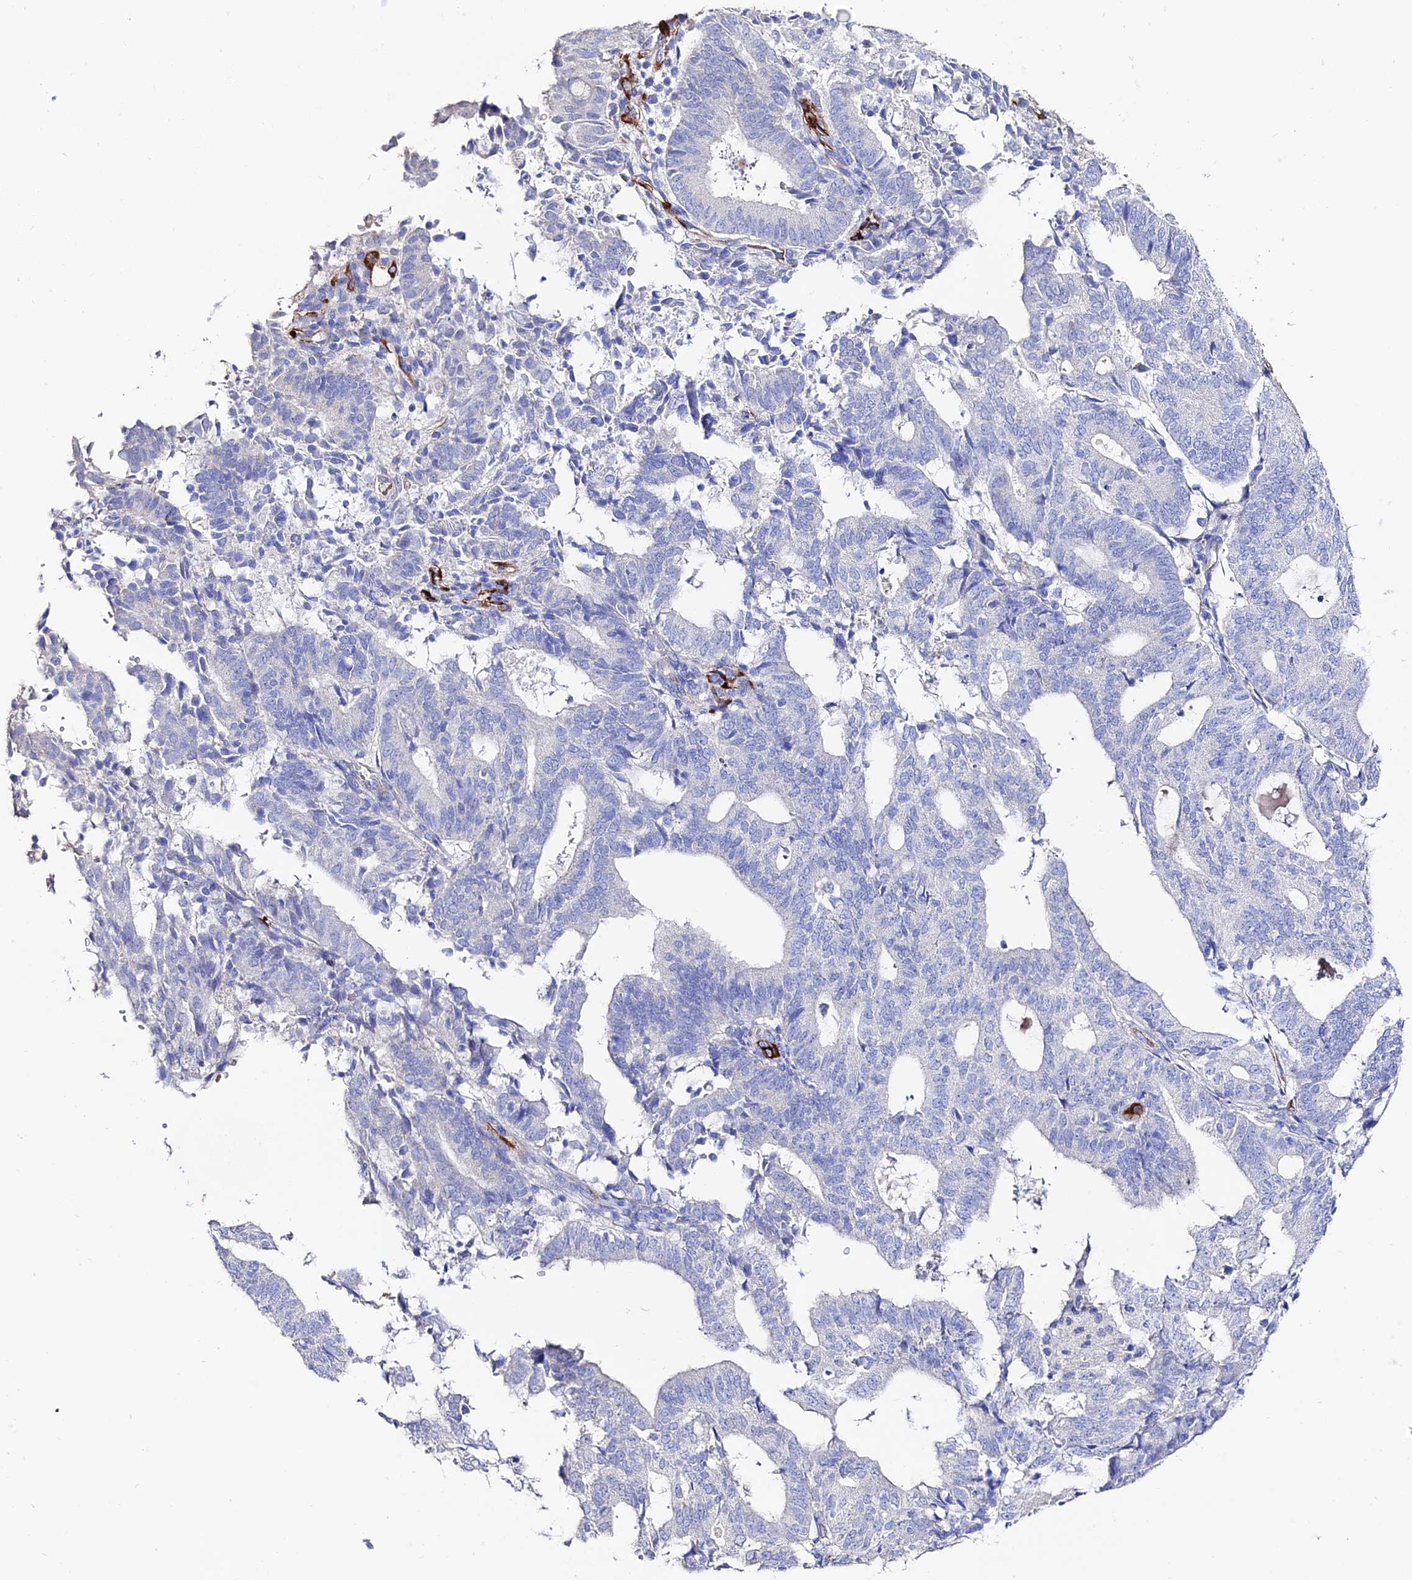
{"staining": {"intensity": "negative", "quantity": "none", "location": "none"}, "tissue": "endometrial cancer", "cell_type": "Tumor cells", "image_type": "cancer", "snomed": [{"axis": "morphology", "description": "Adenocarcinoma, NOS"}, {"axis": "topography", "description": "Endometrium"}], "caption": "Photomicrograph shows no protein staining in tumor cells of endometrial cancer (adenocarcinoma) tissue. (Brightfield microscopy of DAB immunohistochemistry (IHC) at high magnification).", "gene": "ESM1", "patient": {"sex": "female", "age": 70}}